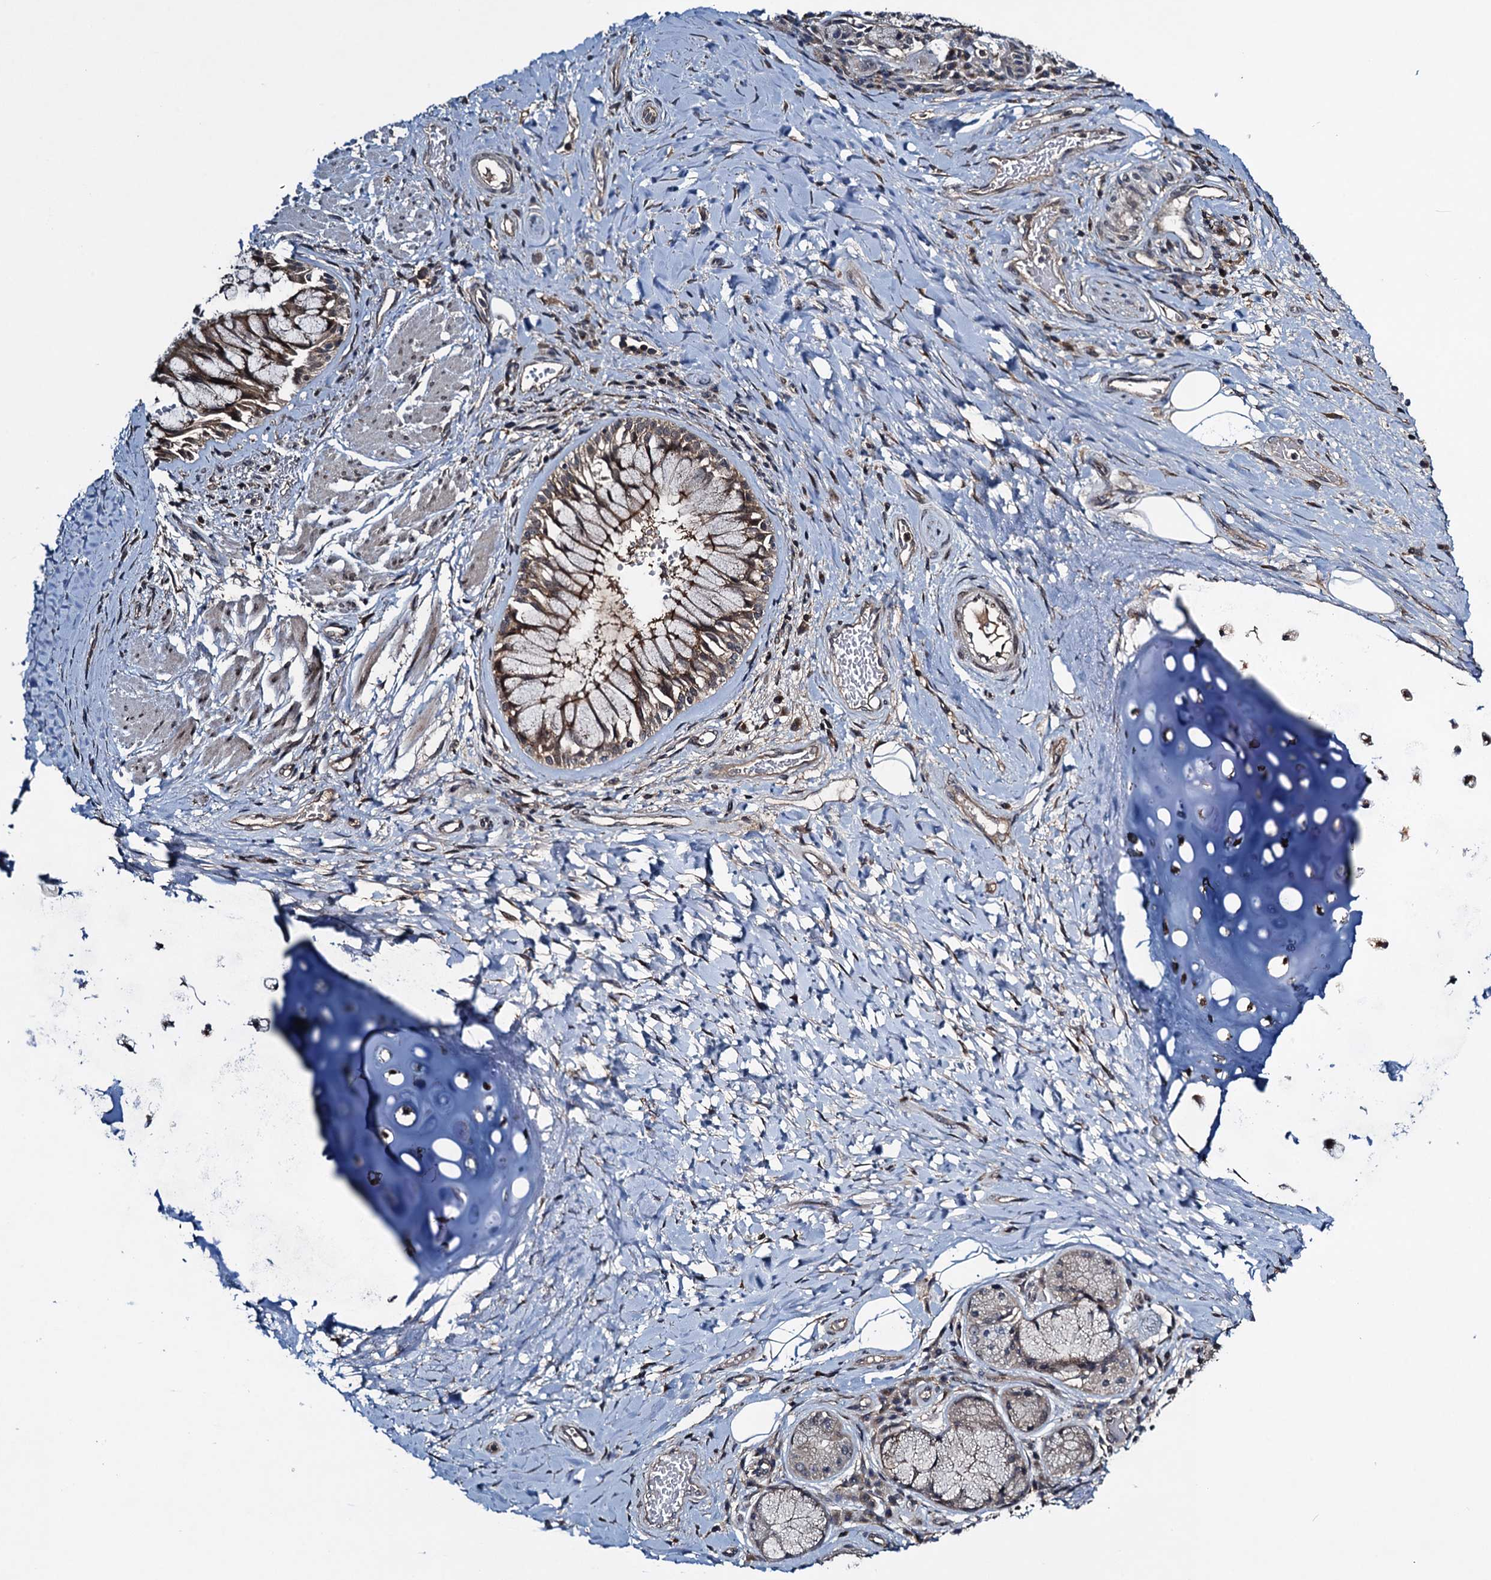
{"staining": {"intensity": "weak", "quantity": "25%-75%", "location": "cytoplasmic/membranous"}, "tissue": "adipose tissue", "cell_type": "Adipocytes", "image_type": "normal", "snomed": [{"axis": "morphology", "description": "Normal tissue, NOS"}, {"axis": "morphology", "description": "Squamous cell carcinoma, NOS"}, {"axis": "topography", "description": "Bronchus"}, {"axis": "topography", "description": "Lung"}], "caption": "High-magnification brightfield microscopy of unremarkable adipose tissue stained with DAB (brown) and counterstained with hematoxylin (blue). adipocytes exhibit weak cytoplasmic/membranous staining is present in about25%-75% of cells. Ihc stains the protein in brown and the nuclei are stained blue.", "gene": "RNF165", "patient": {"sex": "male", "age": 64}}